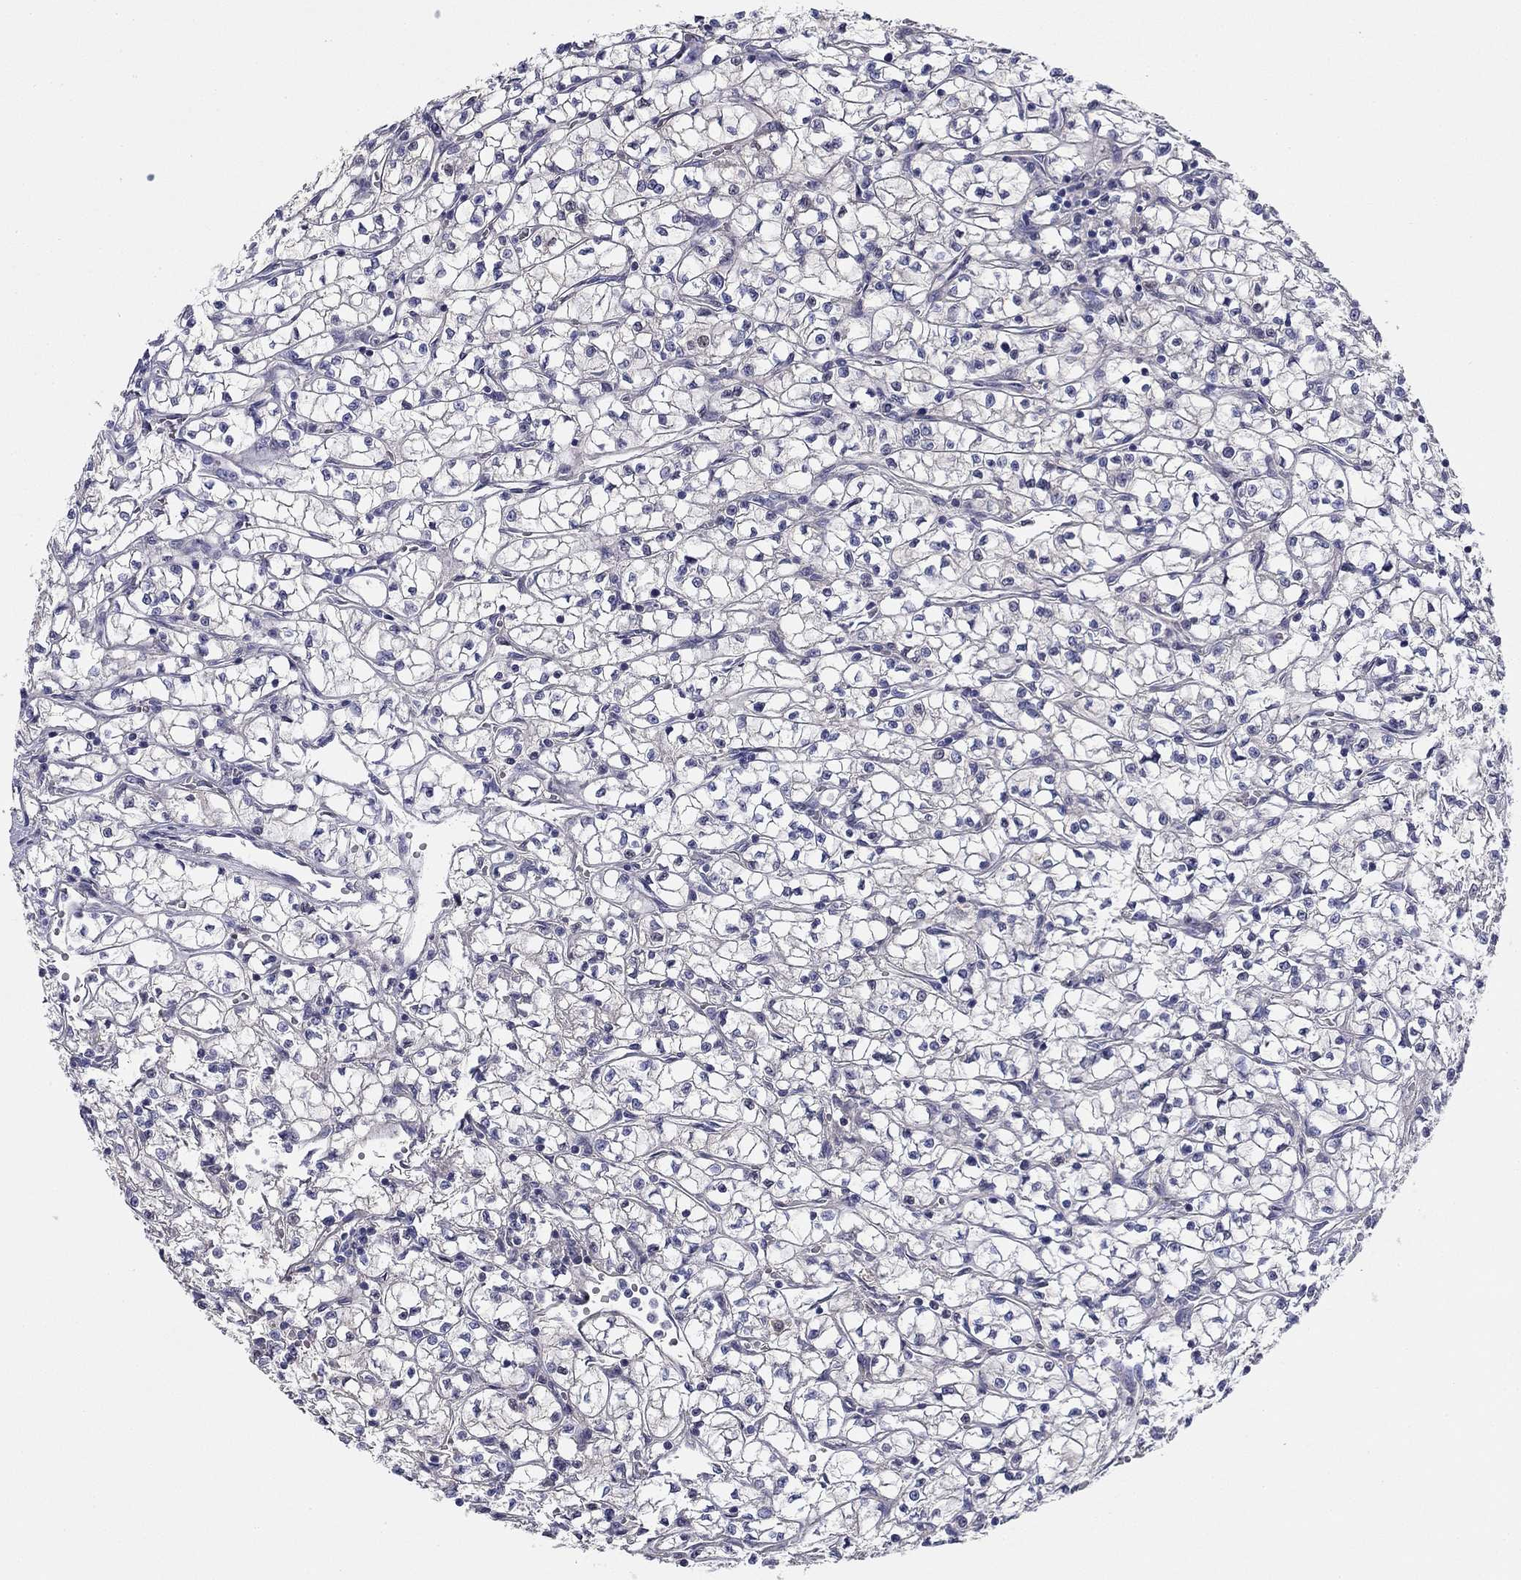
{"staining": {"intensity": "negative", "quantity": "none", "location": "none"}, "tissue": "renal cancer", "cell_type": "Tumor cells", "image_type": "cancer", "snomed": [{"axis": "morphology", "description": "Adenocarcinoma, NOS"}, {"axis": "topography", "description": "Kidney"}], "caption": "Immunohistochemical staining of human renal cancer shows no significant staining in tumor cells.", "gene": "CPLX4", "patient": {"sex": "female", "age": 64}}